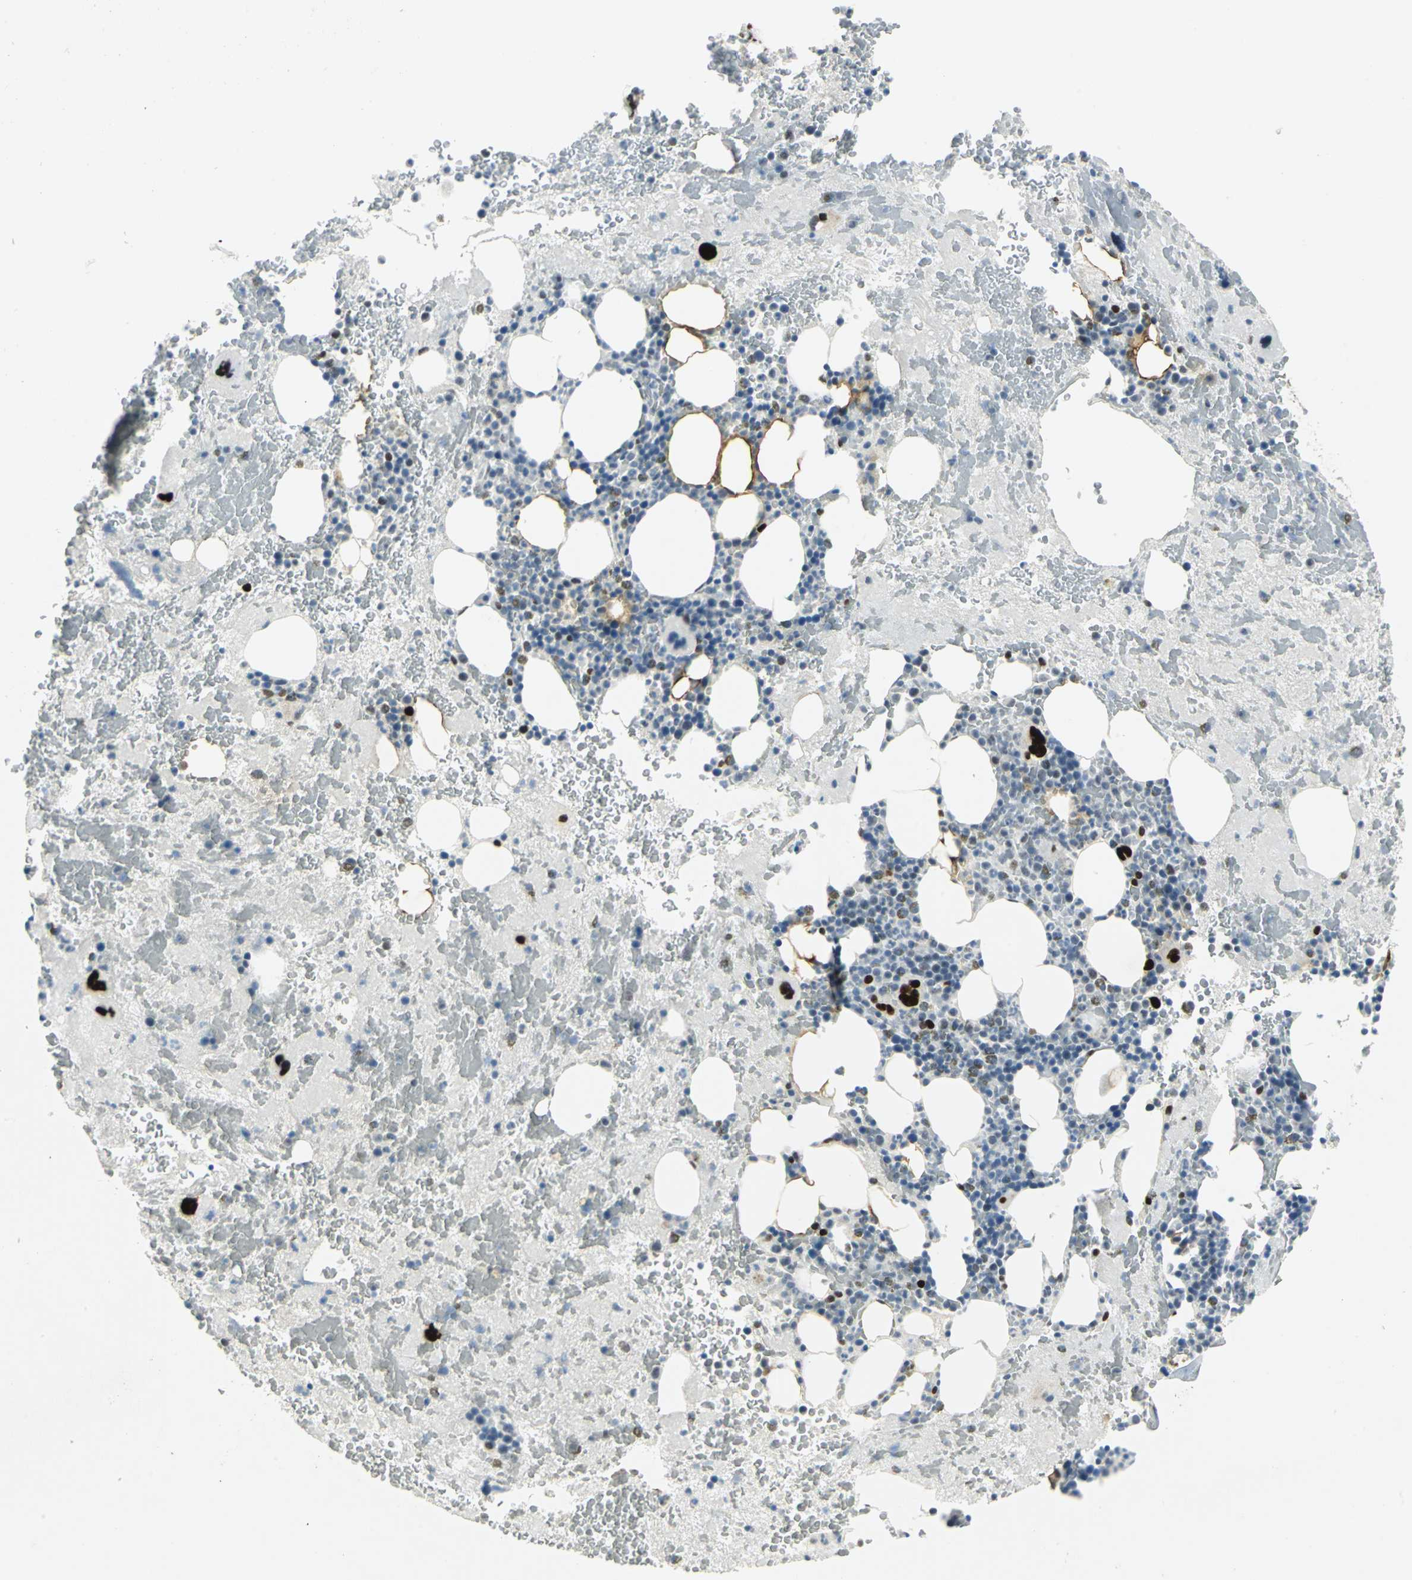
{"staining": {"intensity": "strong", "quantity": "<25%", "location": "nuclear"}, "tissue": "bone marrow", "cell_type": "Hematopoietic cells", "image_type": "normal", "snomed": [{"axis": "morphology", "description": "Normal tissue, NOS"}, {"axis": "topography", "description": "Bone marrow"}], "caption": "A brown stain shows strong nuclear expression of a protein in hematopoietic cells of normal human bone marrow. Nuclei are stained in blue.", "gene": "MEIS2", "patient": {"sex": "male", "age": 76}}